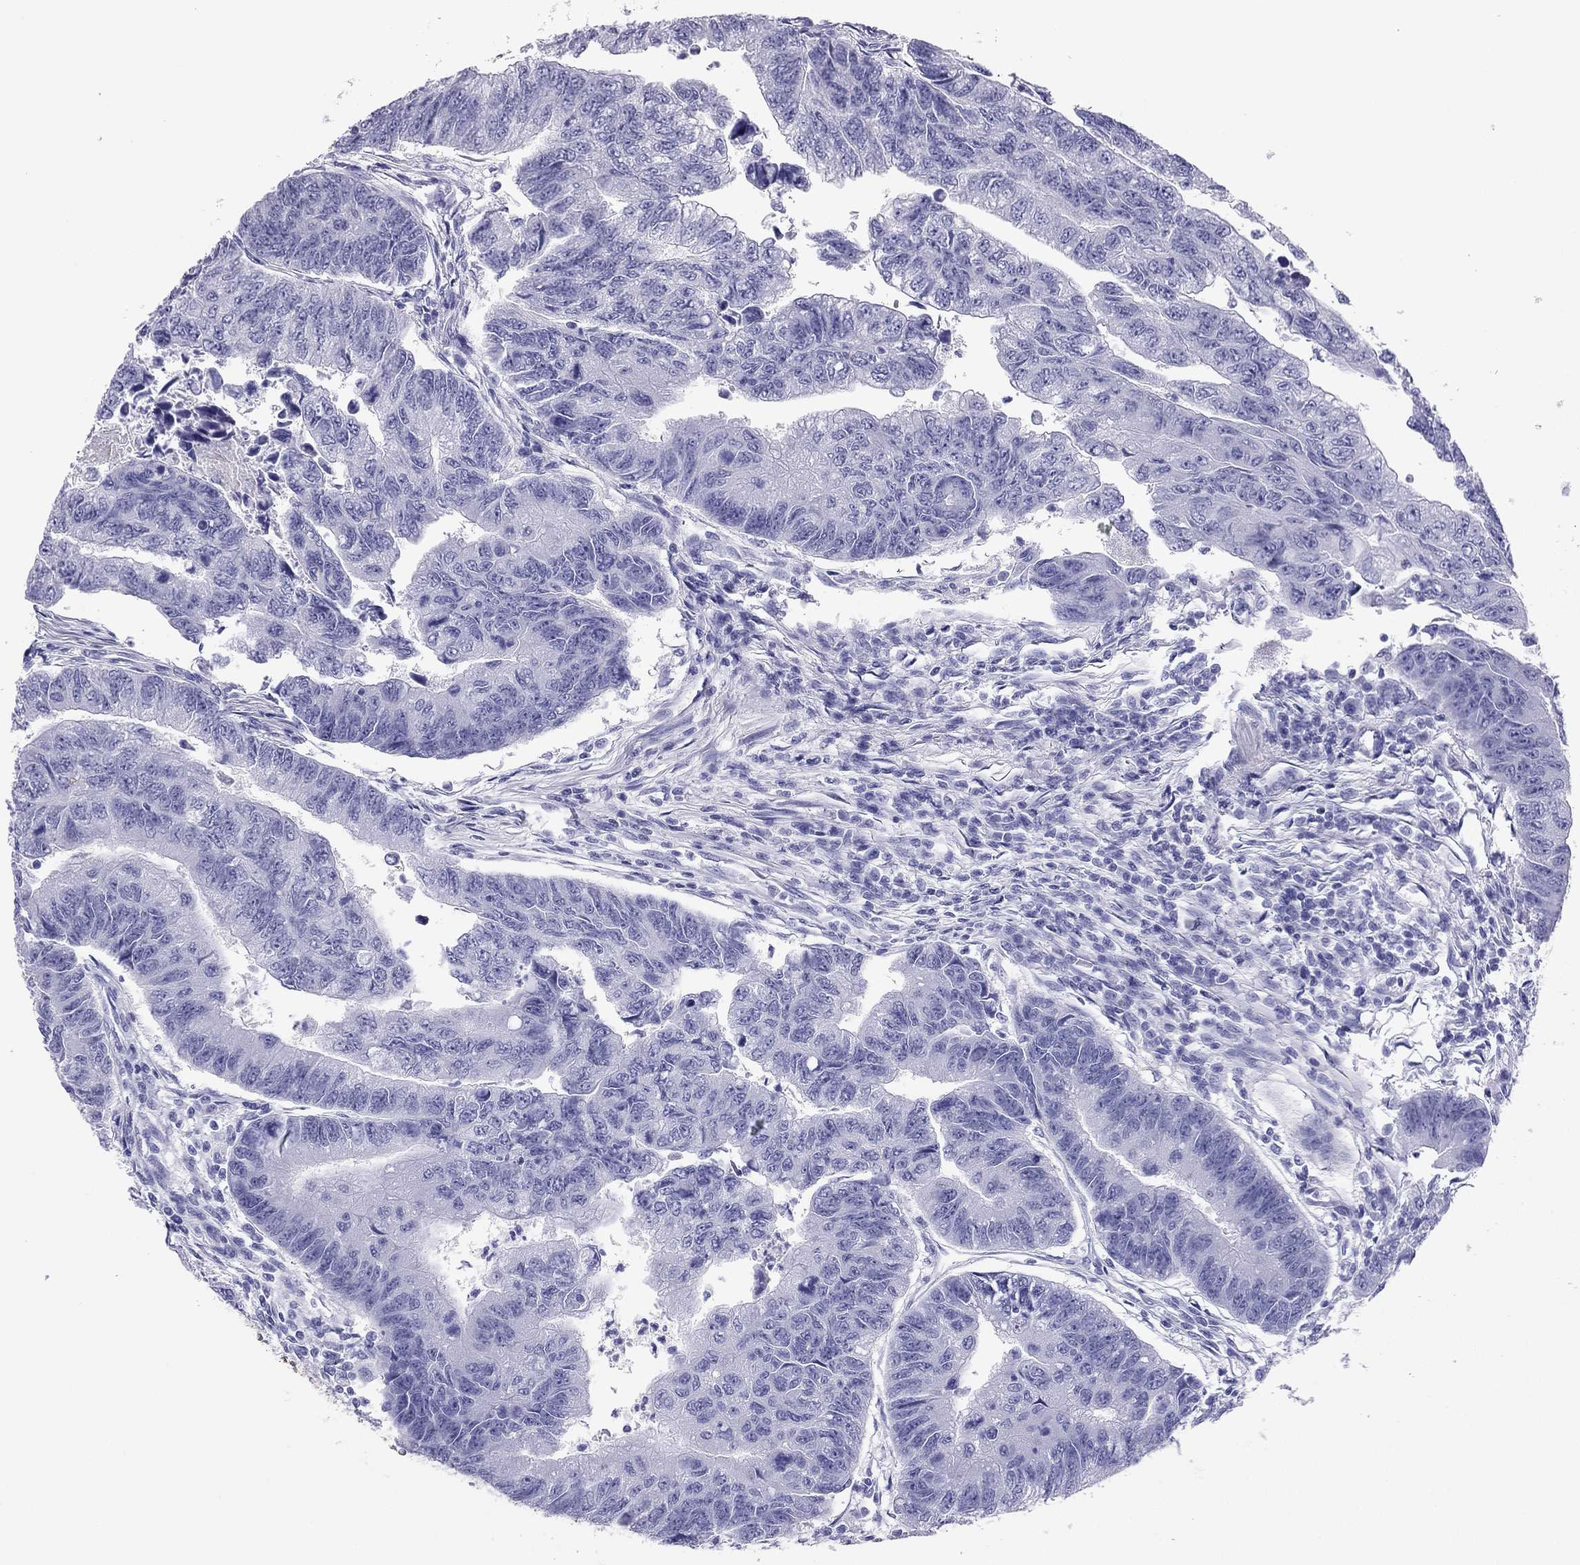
{"staining": {"intensity": "negative", "quantity": "none", "location": "none"}, "tissue": "colorectal cancer", "cell_type": "Tumor cells", "image_type": "cancer", "snomed": [{"axis": "morphology", "description": "Adenocarcinoma, NOS"}, {"axis": "topography", "description": "Colon"}], "caption": "Immunohistochemistry (IHC) micrograph of neoplastic tissue: colorectal cancer (adenocarcinoma) stained with DAB (3,3'-diaminobenzidine) displays no significant protein positivity in tumor cells.", "gene": "PDE6A", "patient": {"sex": "female", "age": 65}}